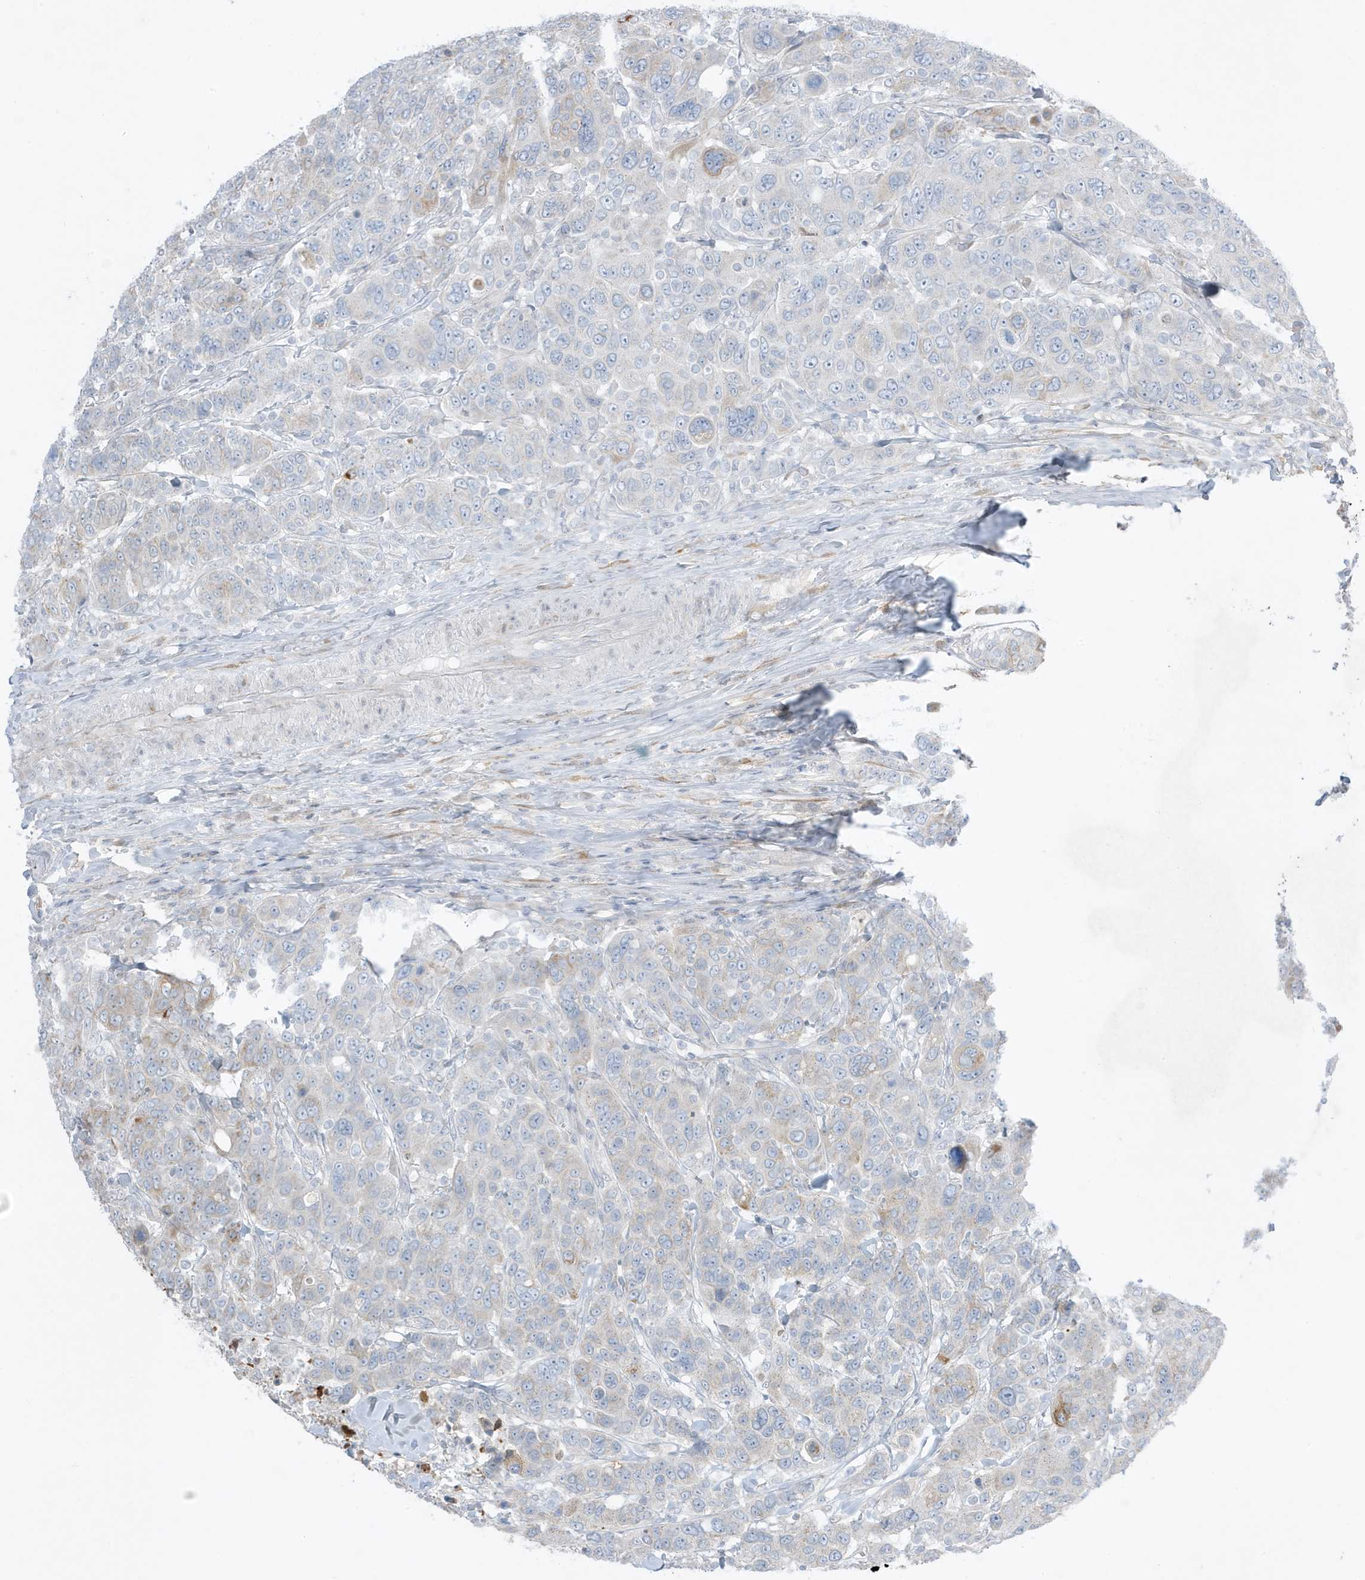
{"staining": {"intensity": "weak", "quantity": "<25%", "location": "cytoplasmic/membranous"}, "tissue": "breast cancer", "cell_type": "Tumor cells", "image_type": "cancer", "snomed": [{"axis": "morphology", "description": "Duct carcinoma"}, {"axis": "topography", "description": "Breast"}], "caption": "DAB immunohistochemical staining of human breast invasive ductal carcinoma displays no significant positivity in tumor cells.", "gene": "FNDC1", "patient": {"sex": "female", "age": 37}}